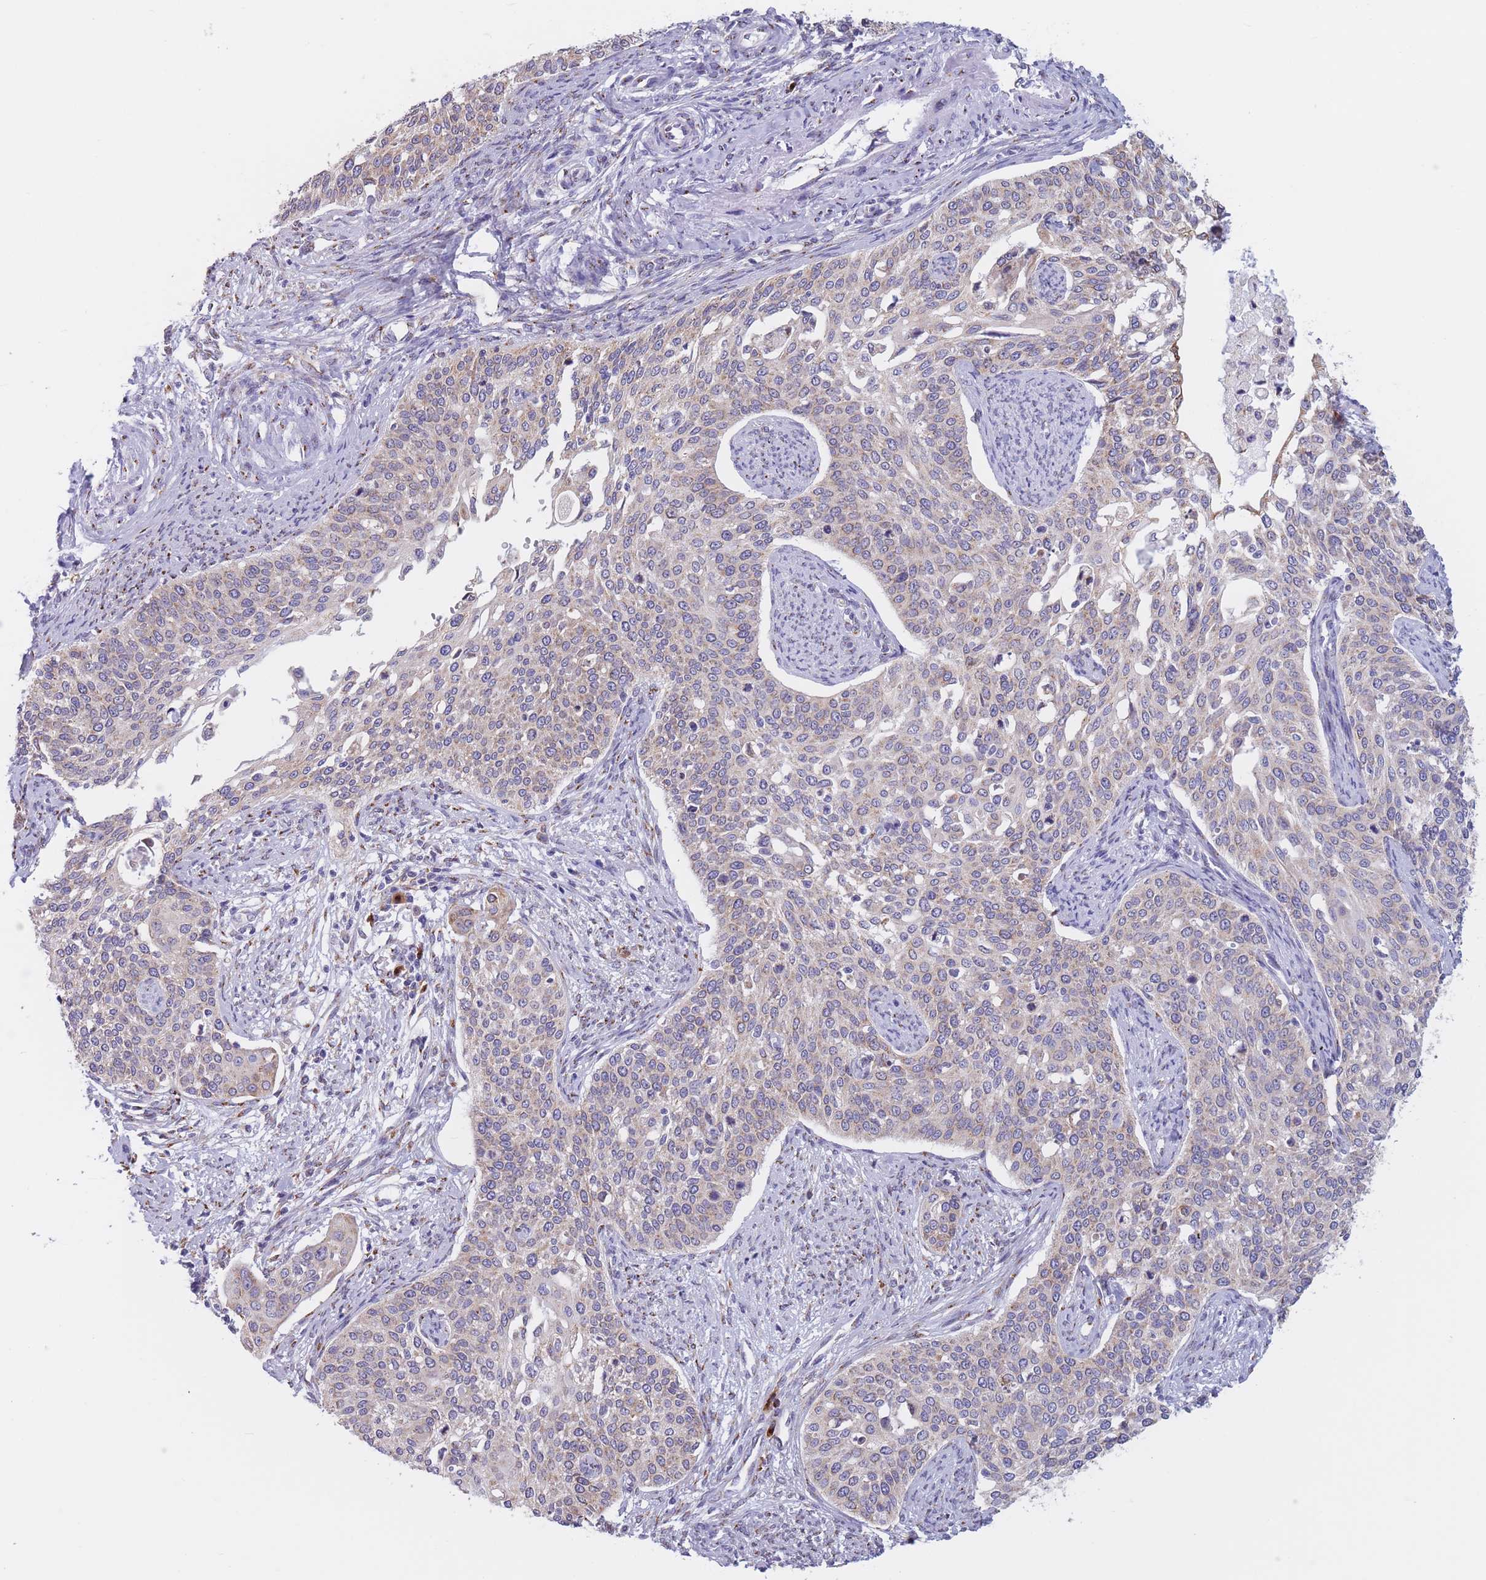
{"staining": {"intensity": "weak", "quantity": "25%-75%", "location": "cytoplasmic/membranous"}, "tissue": "cervical cancer", "cell_type": "Tumor cells", "image_type": "cancer", "snomed": [{"axis": "morphology", "description": "Squamous cell carcinoma, NOS"}, {"axis": "topography", "description": "Cervix"}], "caption": "Brown immunohistochemical staining in cervical squamous cell carcinoma shows weak cytoplasmic/membranous staining in approximately 25%-75% of tumor cells. Ihc stains the protein of interest in brown and the nuclei are stained blue.", "gene": "MRPL30", "patient": {"sex": "female", "age": 44}}